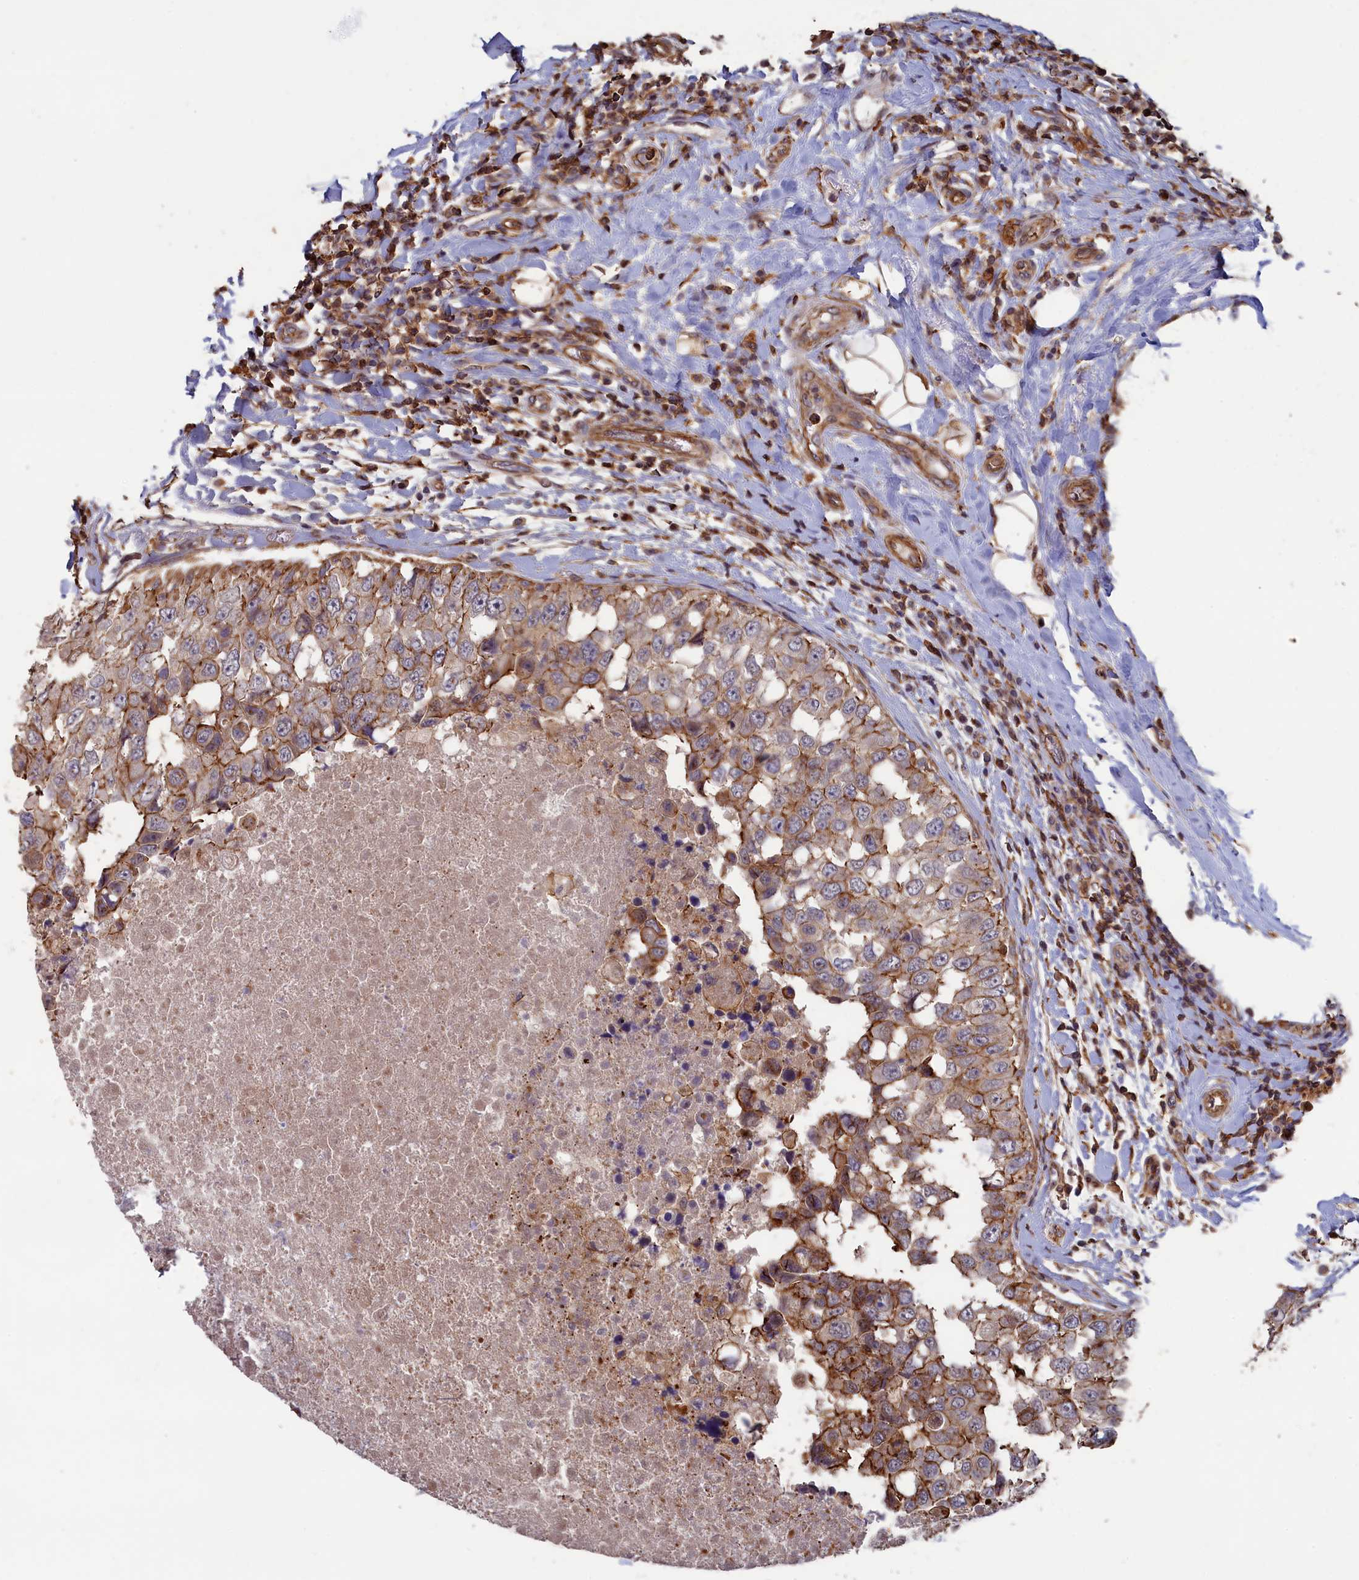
{"staining": {"intensity": "moderate", "quantity": "25%-75%", "location": "cytoplasmic/membranous"}, "tissue": "breast cancer", "cell_type": "Tumor cells", "image_type": "cancer", "snomed": [{"axis": "morphology", "description": "Duct carcinoma"}, {"axis": "topography", "description": "Breast"}], "caption": "Immunohistochemistry staining of infiltrating ductal carcinoma (breast), which reveals medium levels of moderate cytoplasmic/membranous staining in about 25%-75% of tumor cells indicating moderate cytoplasmic/membranous protein expression. The staining was performed using DAB (3,3'-diaminobenzidine) (brown) for protein detection and nuclei were counterstained in hematoxylin (blue).", "gene": "ANKRD27", "patient": {"sex": "female", "age": 27}}